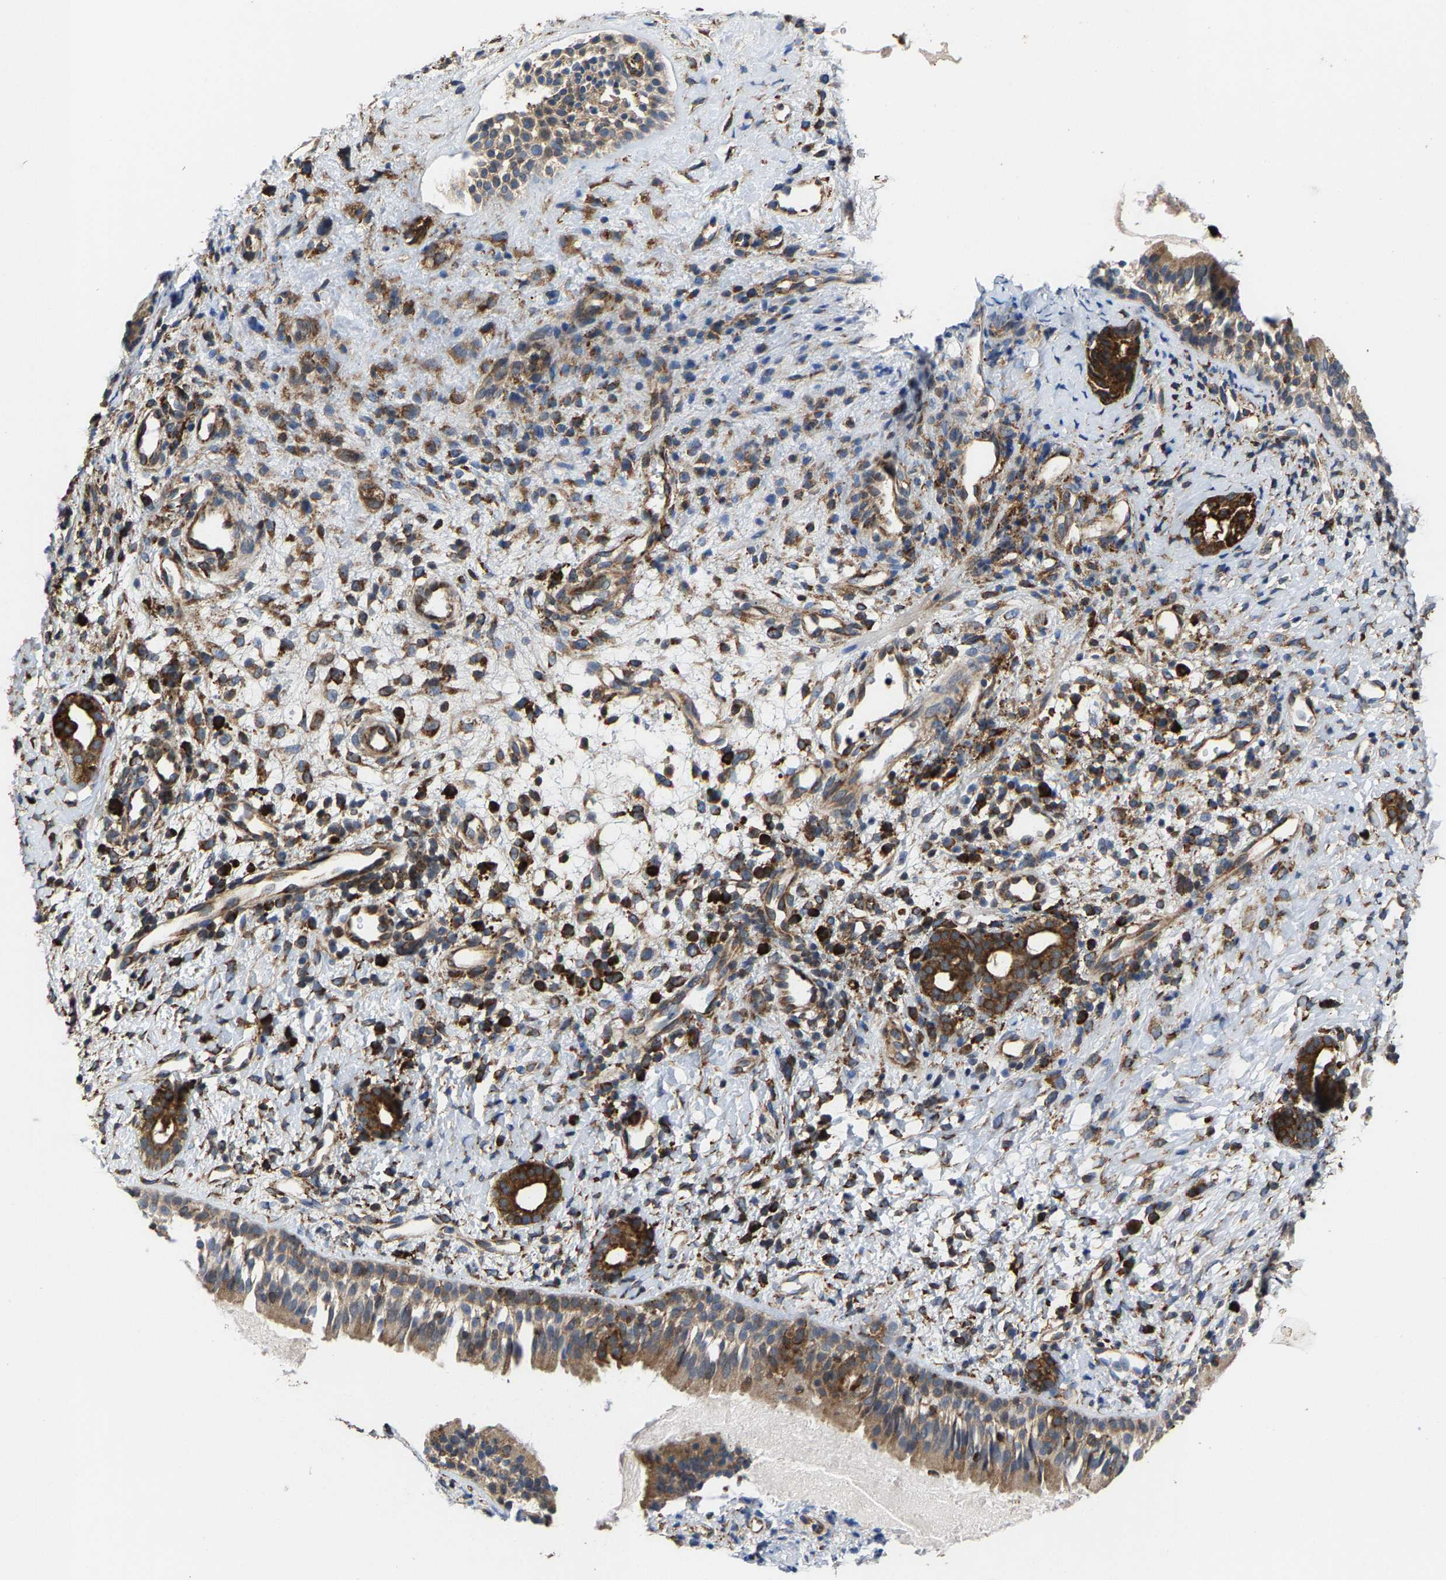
{"staining": {"intensity": "moderate", "quantity": ">75%", "location": "cytoplasmic/membranous"}, "tissue": "nasopharynx", "cell_type": "Respiratory epithelial cells", "image_type": "normal", "snomed": [{"axis": "morphology", "description": "Normal tissue, NOS"}, {"axis": "topography", "description": "Nasopharynx"}], "caption": "Immunohistochemical staining of unremarkable nasopharynx reveals medium levels of moderate cytoplasmic/membranous positivity in about >75% of respiratory epithelial cells.", "gene": "FGD3", "patient": {"sex": "male", "age": 22}}